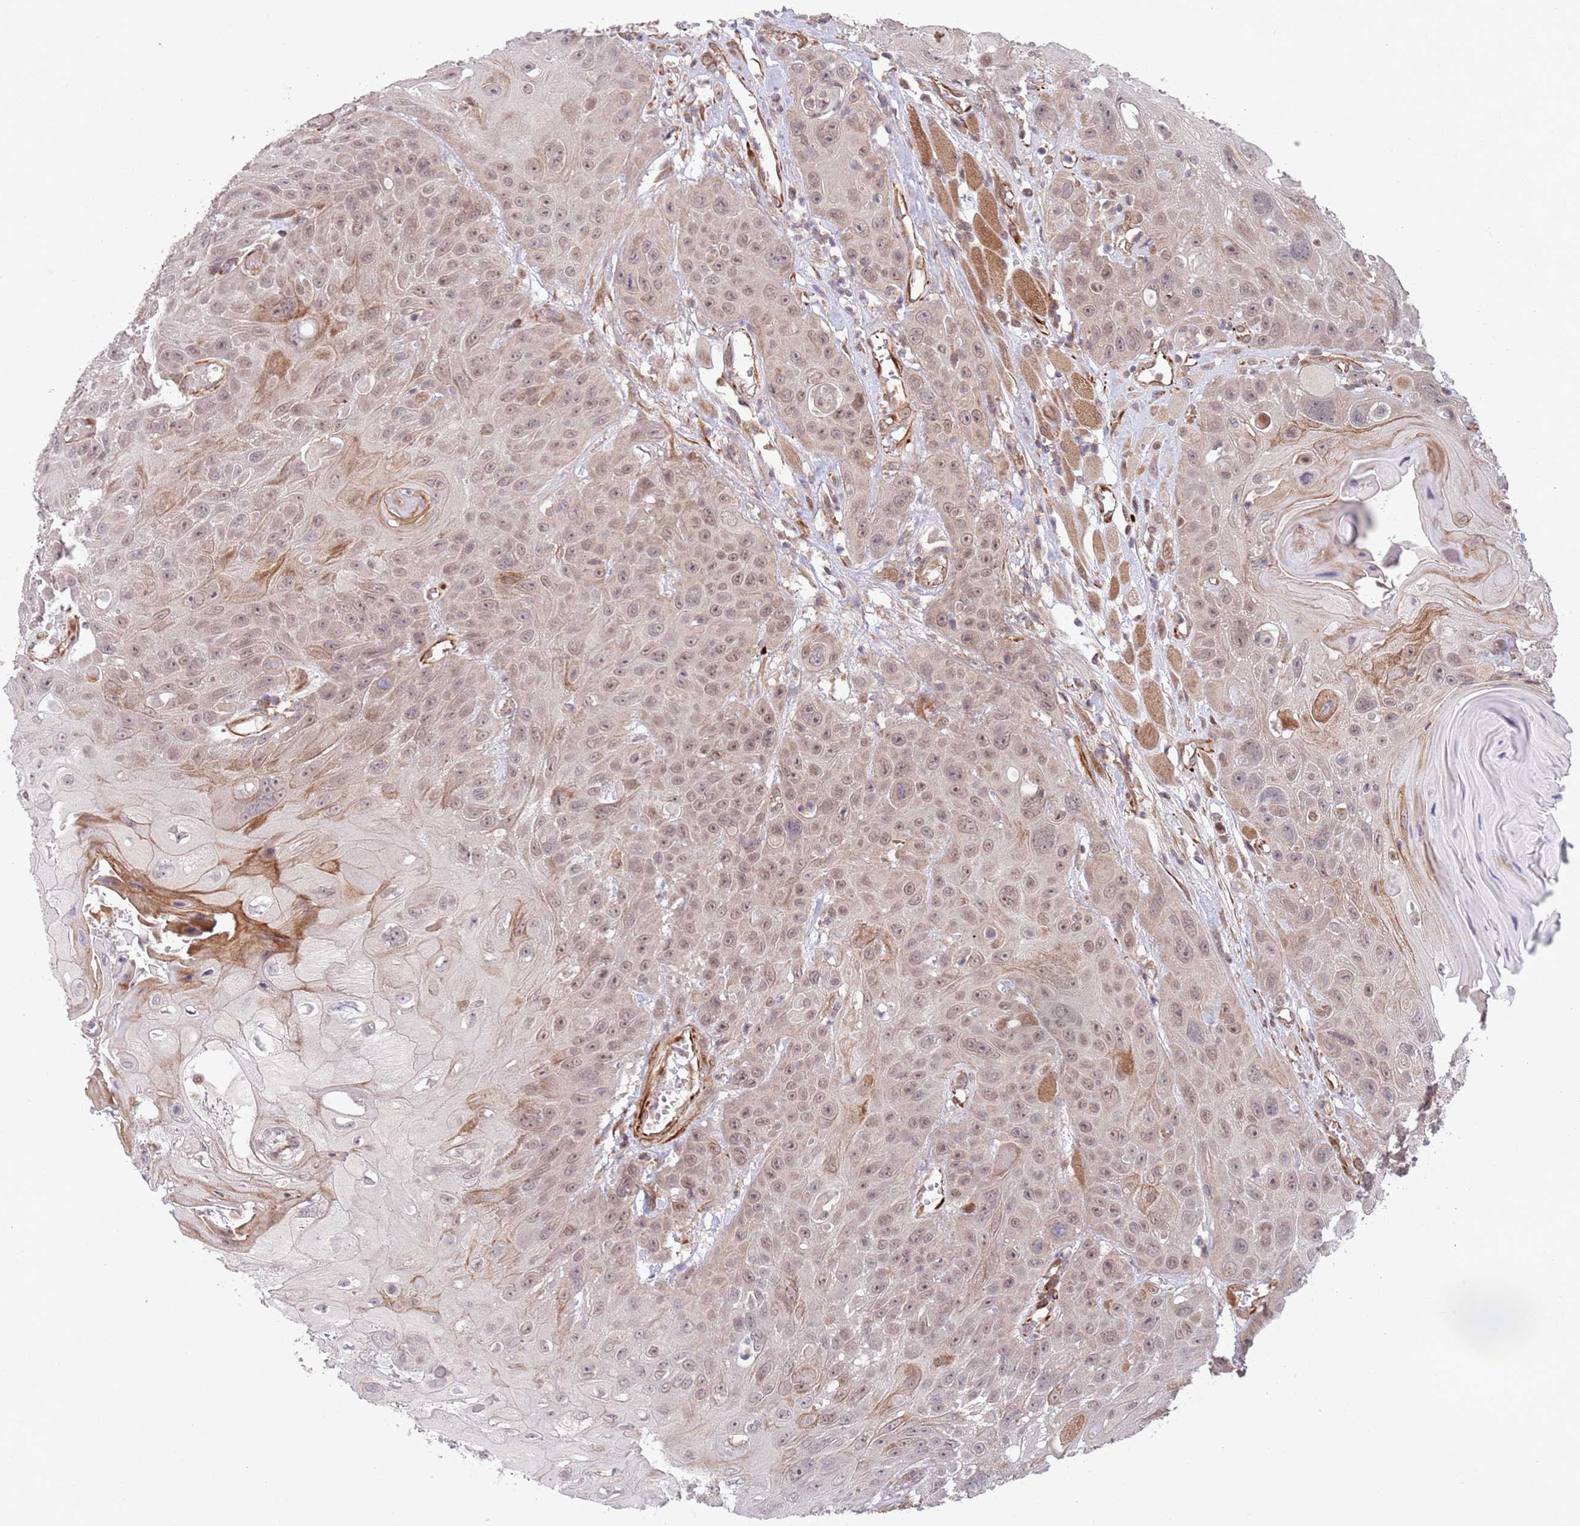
{"staining": {"intensity": "weak", "quantity": ">75%", "location": "nuclear"}, "tissue": "head and neck cancer", "cell_type": "Tumor cells", "image_type": "cancer", "snomed": [{"axis": "morphology", "description": "Squamous cell carcinoma, NOS"}, {"axis": "topography", "description": "Head-Neck"}], "caption": "Weak nuclear expression is identified in approximately >75% of tumor cells in head and neck cancer (squamous cell carcinoma).", "gene": "CHD9", "patient": {"sex": "female", "age": 59}}